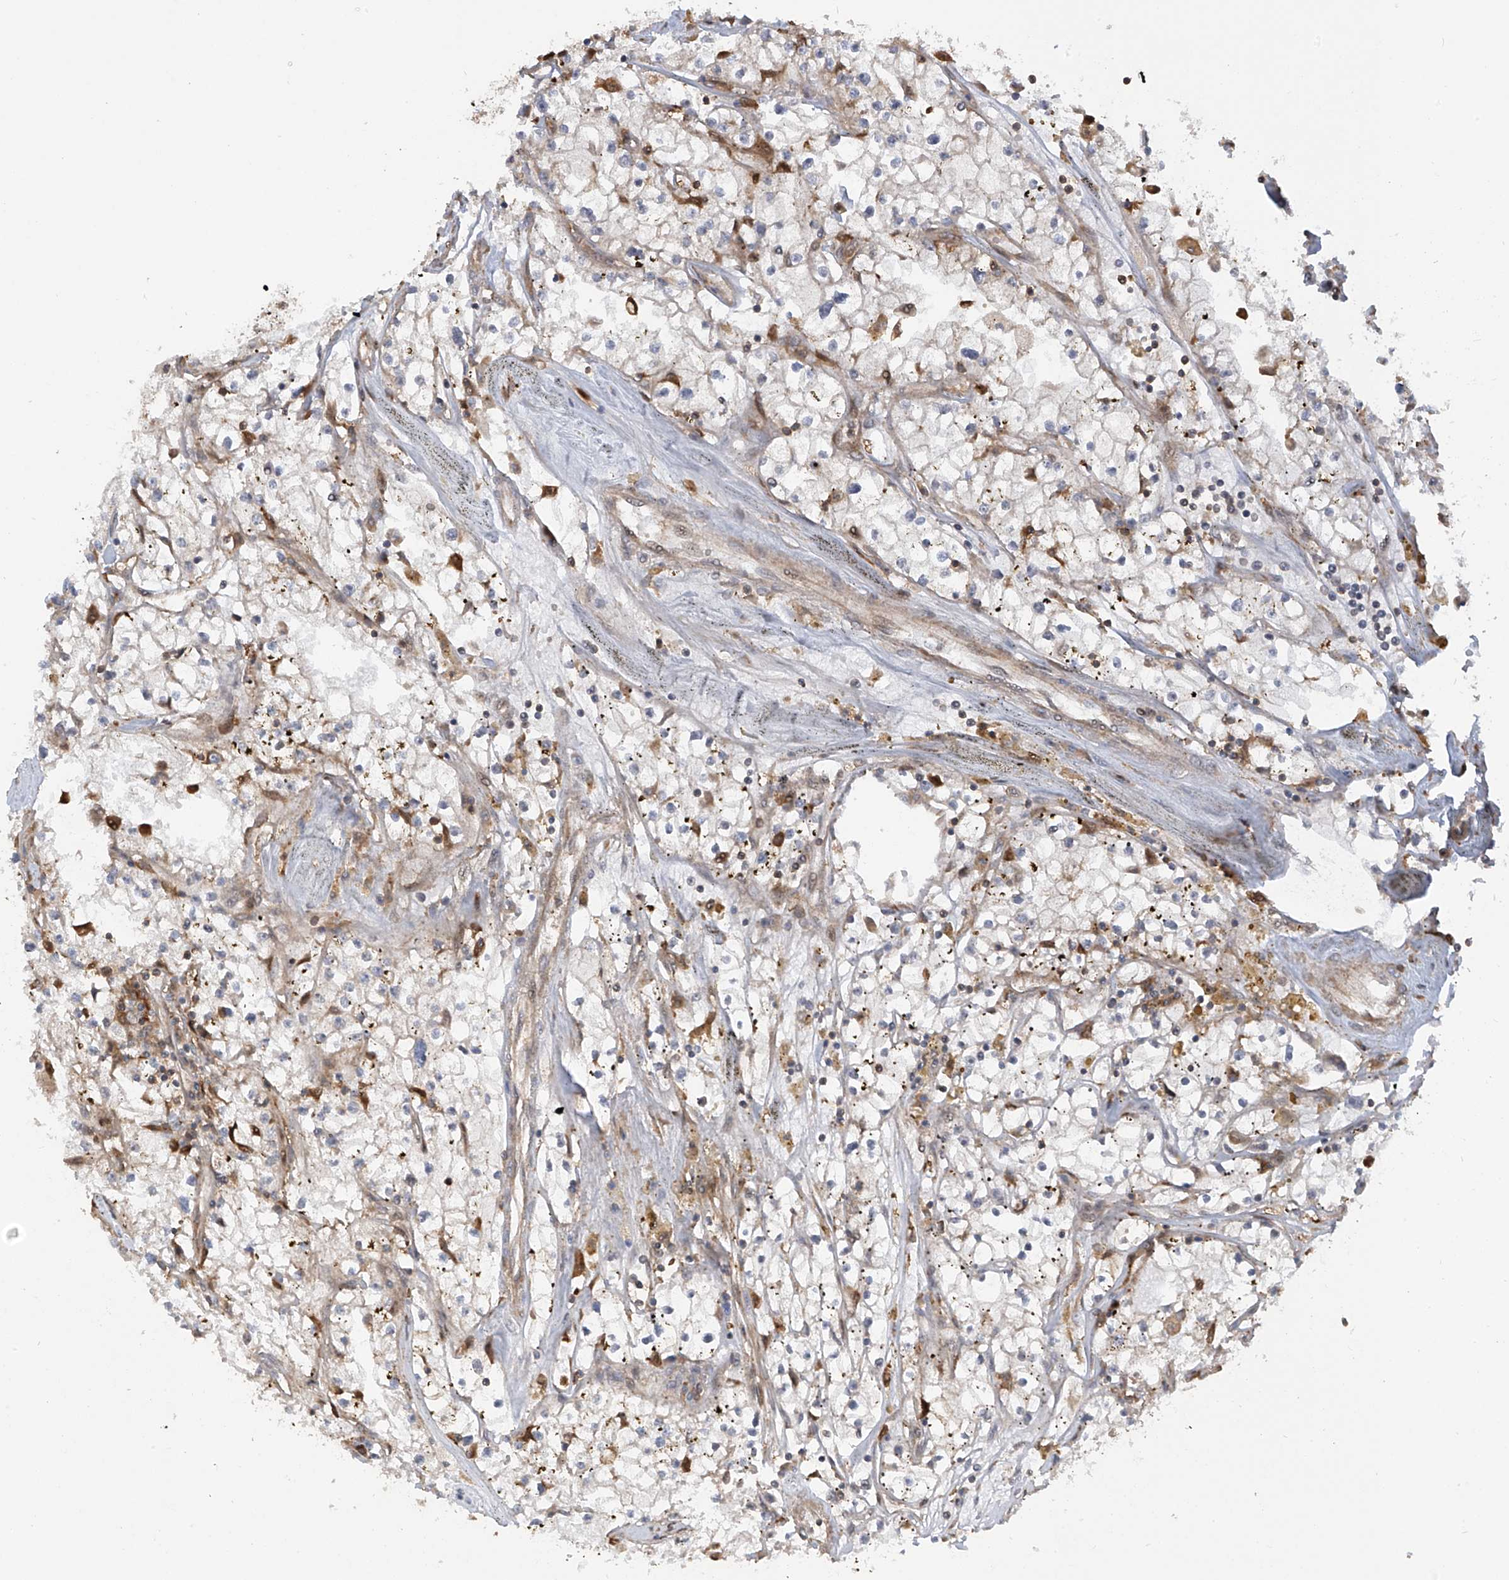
{"staining": {"intensity": "moderate", "quantity": "<25%", "location": "cytoplasmic/membranous"}, "tissue": "renal cancer", "cell_type": "Tumor cells", "image_type": "cancer", "snomed": [{"axis": "morphology", "description": "Adenocarcinoma, NOS"}, {"axis": "topography", "description": "Kidney"}], "caption": "A micrograph of renal cancer (adenocarcinoma) stained for a protein exhibits moderate cytoplasmic/membranous brown staining in tumor cells.", "gene": "ATAD2B", "patient": {"sex": "male", "age": 56}}